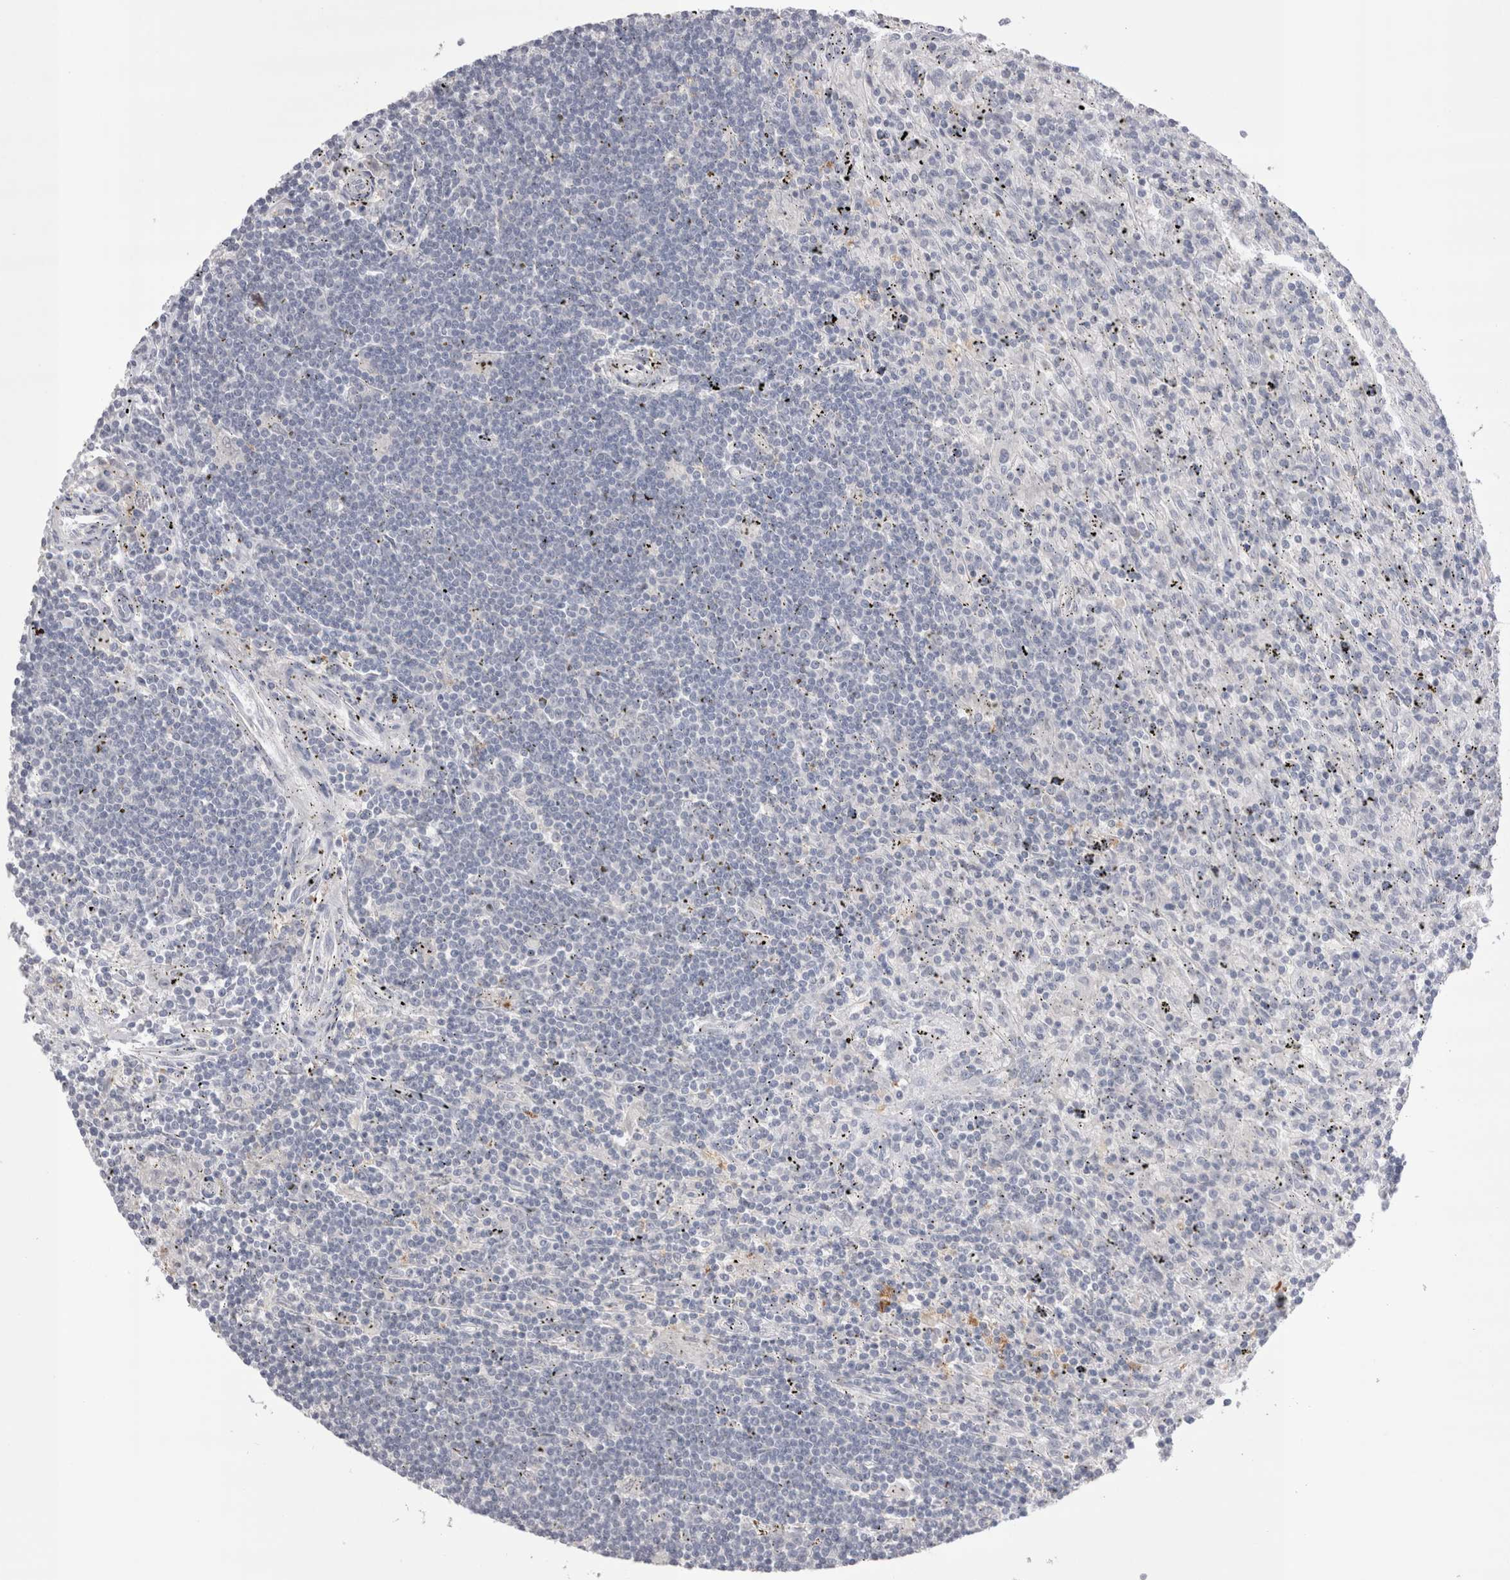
{"staining": {"intensity": "negative", "quantity": "none", "location": "none"}, "tissue": "lymphoma", "cell_type": "Tumor cells", "image_type": "cancer", "snomed": [{"axis": "morphology", "description": "Malignant lymphoma, non-Hodgkin's type, Low grade"}, {"axis": "topography", "description": "Spleen"}], "caption": "DAB immunohistochemical staining of lymphoma displays no significant positivity in tumor cells.", "gene": "SUCNR1", "patient": {"sex": "male", "age": 76}}